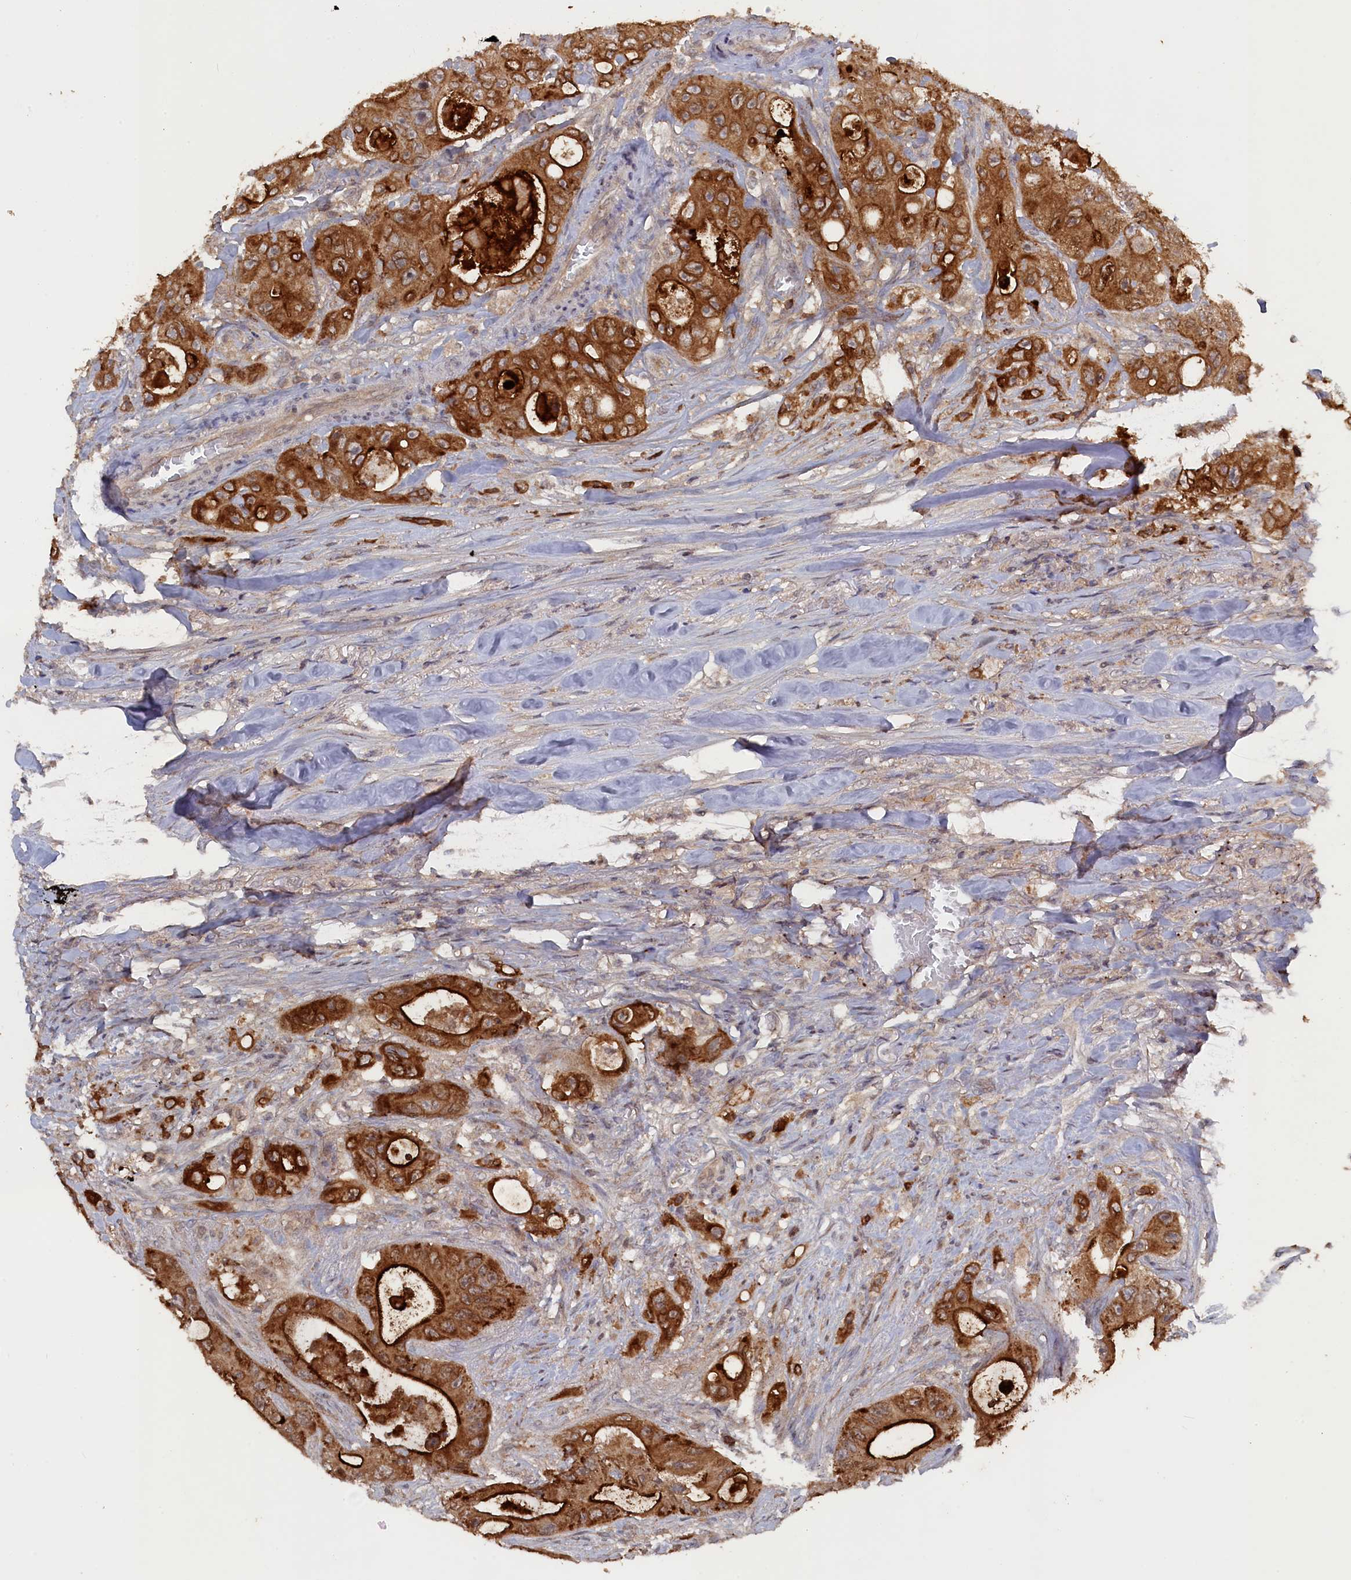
{"staining": {"intensity": "strong", "quantity": ">75%", "location": "cytoplasmic/membranous"}, "tissue": "colorectal cancer", "cell_type": "Tumor cells", "image_type": "cancer", "snomed": [{"axis": "morphology", "description": "Adenocarcinoma, NOS"}, {"axis": "topography", "description": "Colon"}], "caption": "Immunohistochemical staining of human adenocarcinoma (colorectal) shows high levels of strong cytoplasmic/membranous protein staining in about >75% of tumor cells.", "gene": "TMC5", "patient": {"sex": "female", "age": 46}}